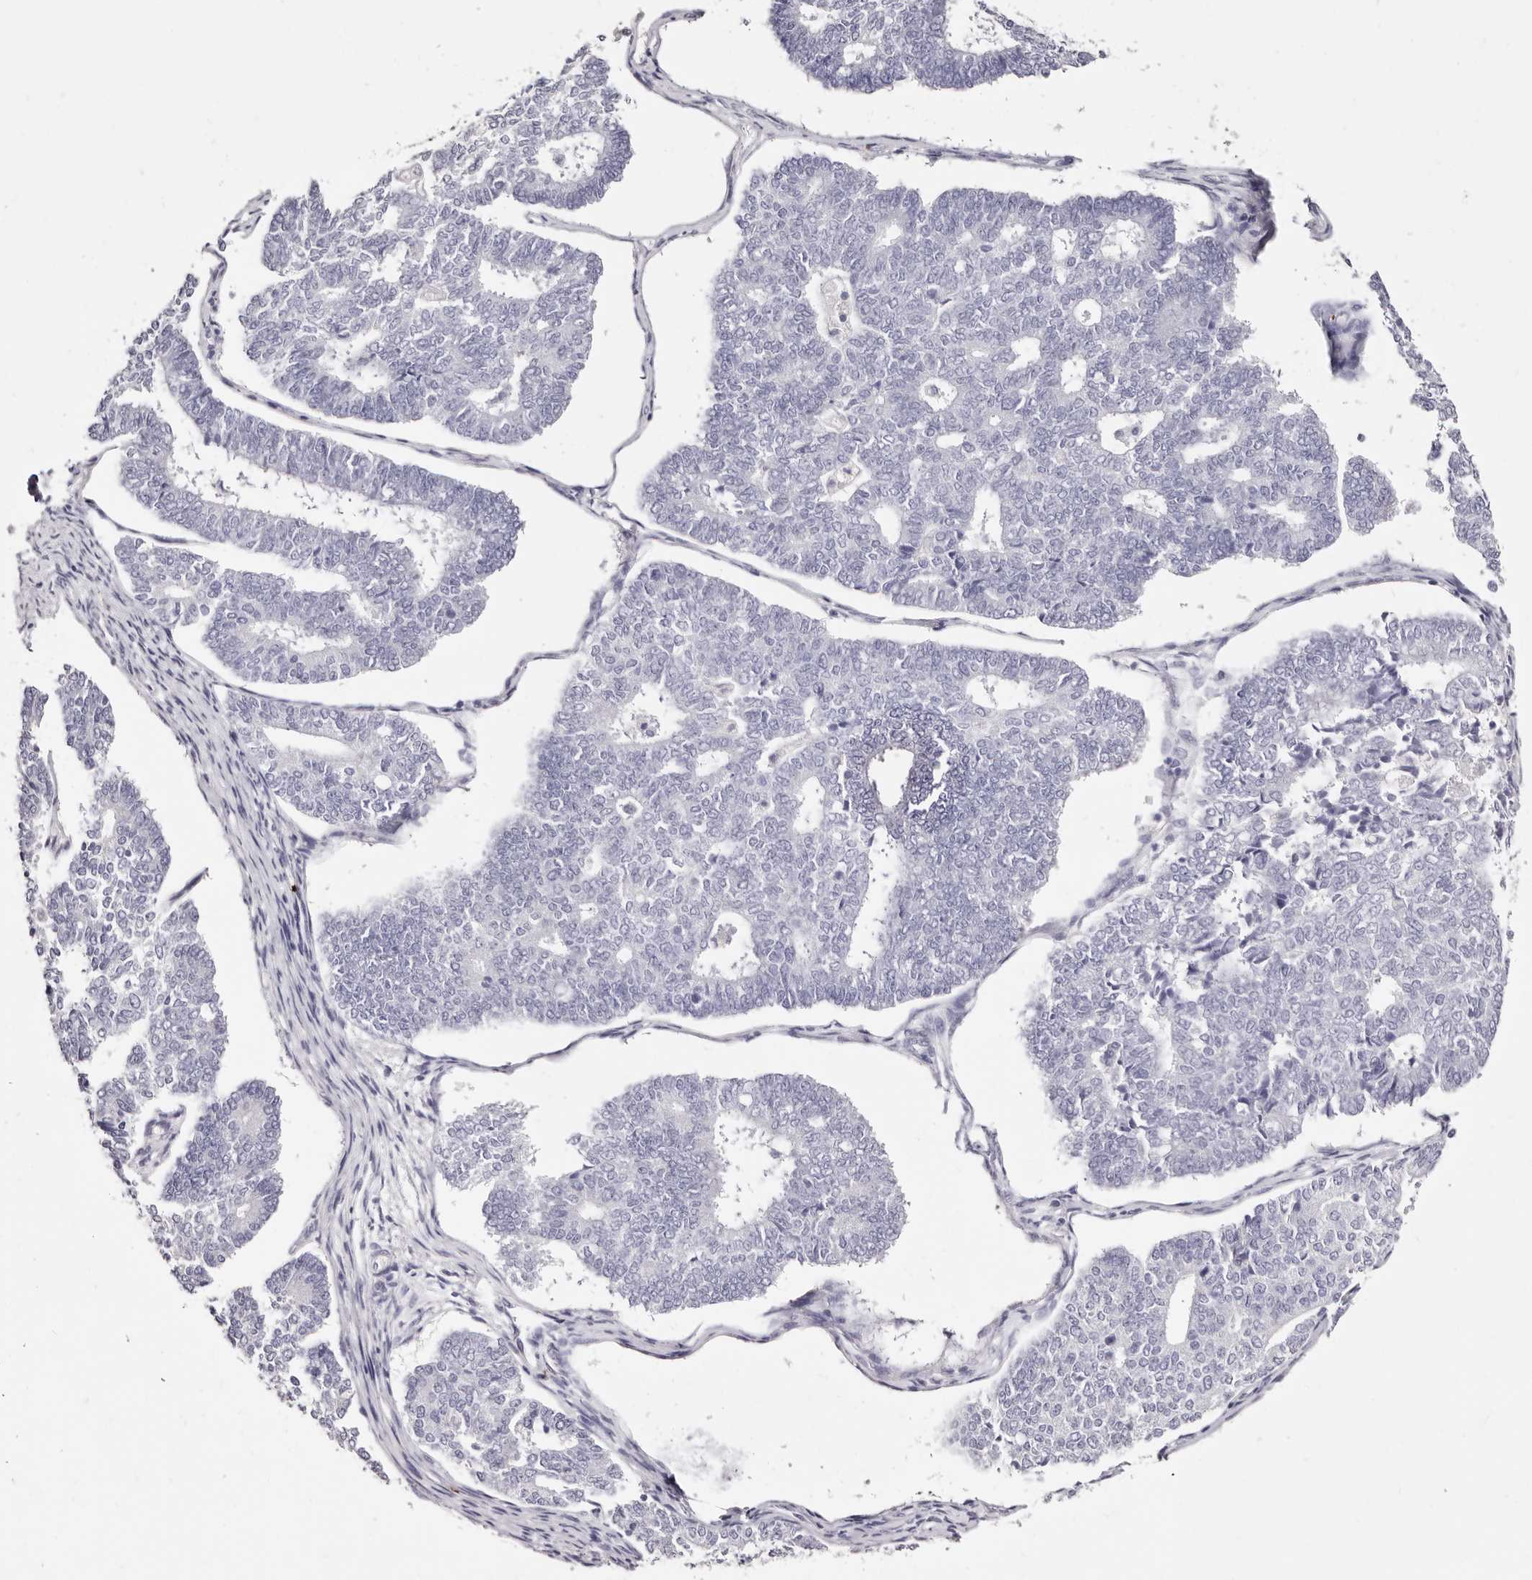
{"staining": {"intensity": "negative", "quantity": "none", "location": "none"}, "tissue": "endometrial cancer", "cell_type": "Tumor cells", "image_type": "cancer", "snomed": [{"axis": "morphology", "description": "Adenocarcinoma, NOS"}, {"axis": "topography", "description": "Endometrium"}], "caption": "IHC histopathology image of human endometrial adenocarcinoma stained for a protein (brown), which demonstrates no staining in tumor cells.", "gene": "PF4", "patient": {"sex": "female", "age": 70}}